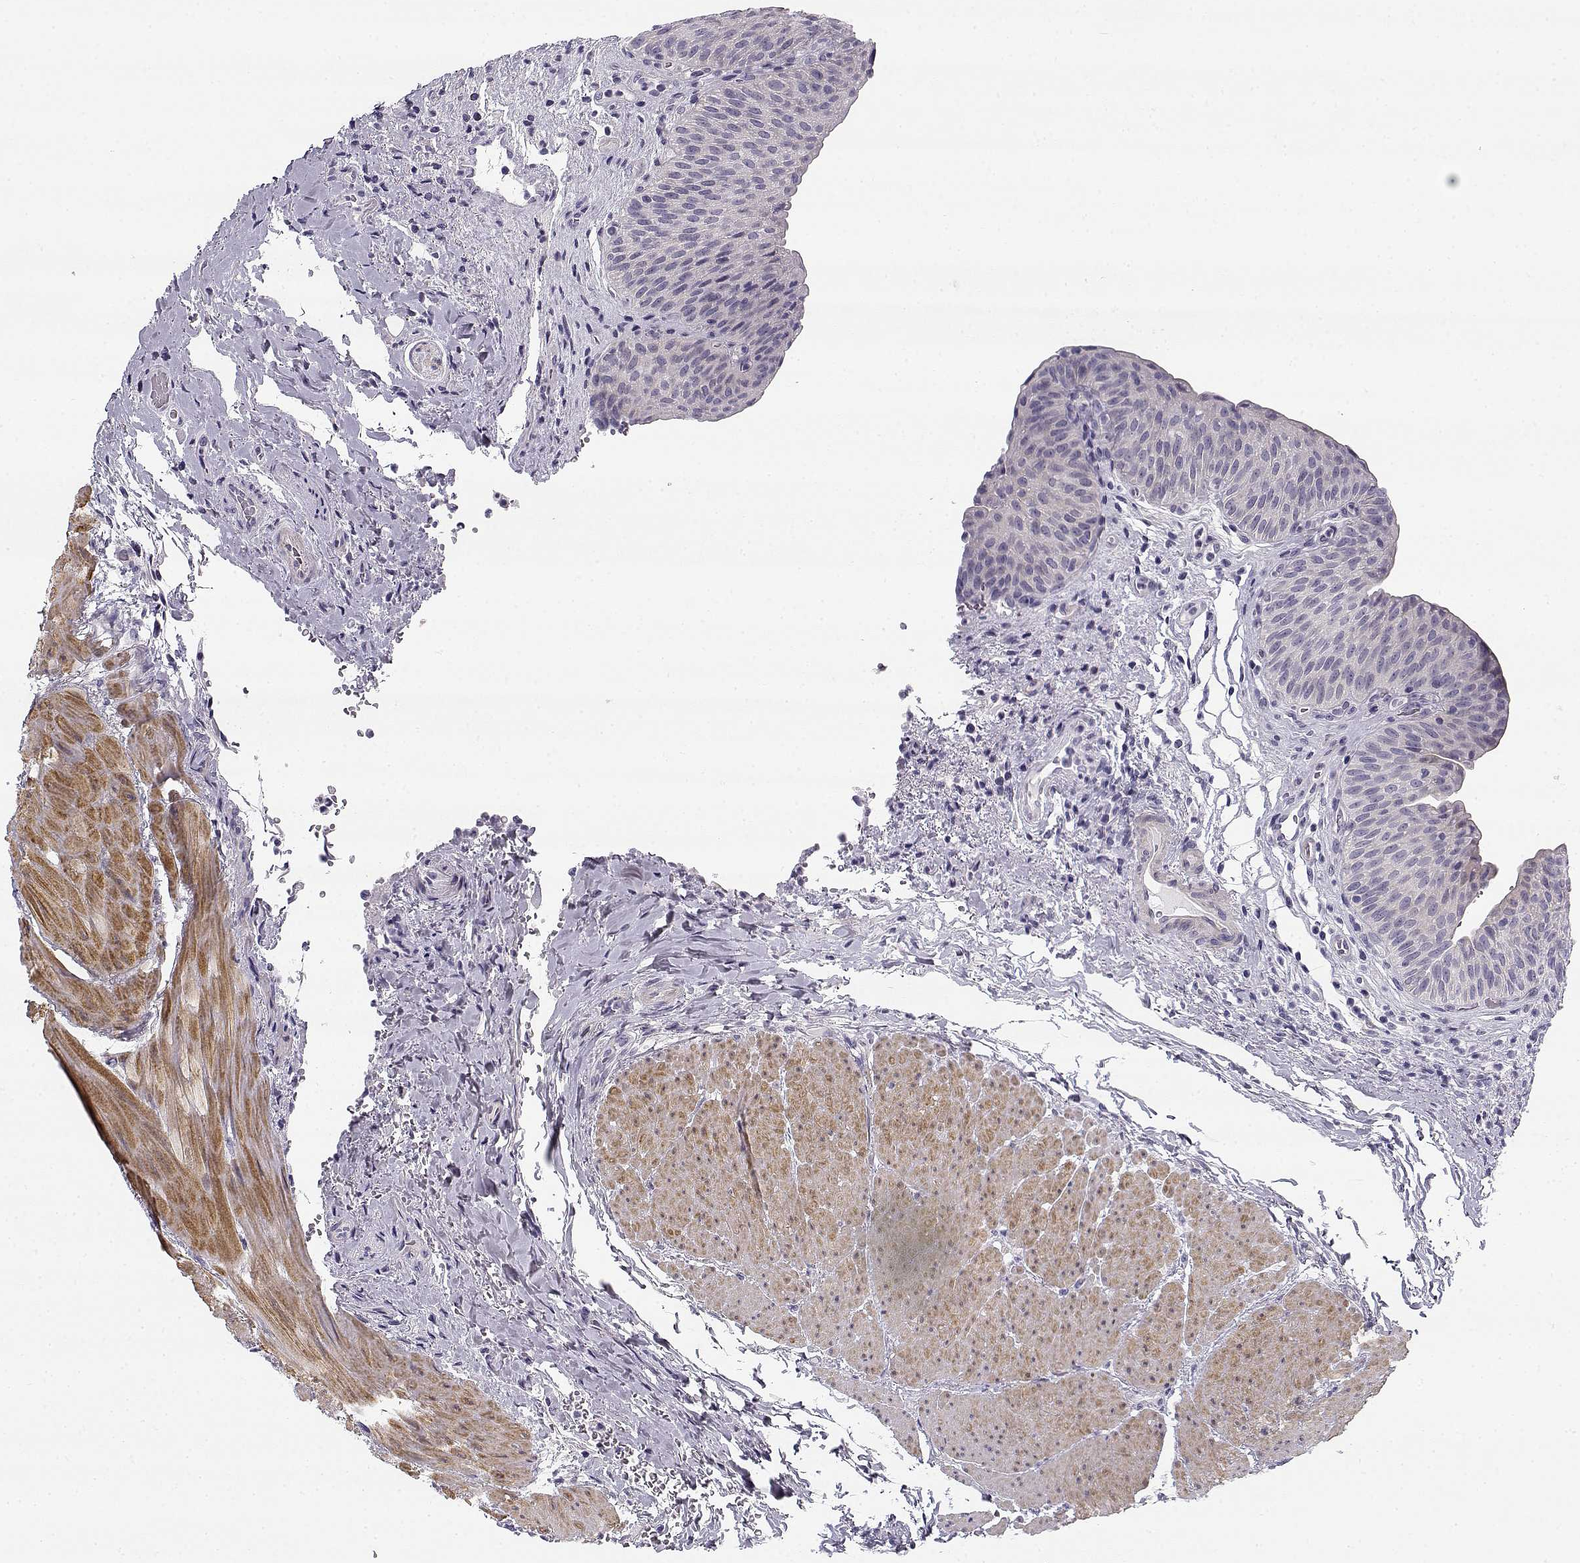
{"staining": {"intensity": "negative", "quantity": "none", "location": "none"}, "tissue": "urinary bladder", "cell_type": "Urothelial cells", "image_type": "normal", "snomed": [{"axis": "morphology", "description": "Normal tissue, NOS"}, {"axis": "topography", "description": "Urinary bladder"}], "caption": "Immunohistochemistry (IHC) photomicrograph of unremarkable urinary bladder stained for a protein (brown), which shows no staining in urothelial cells.", "gene": "CREB3L3", "patient": {"sex": "male", "age": 66}}